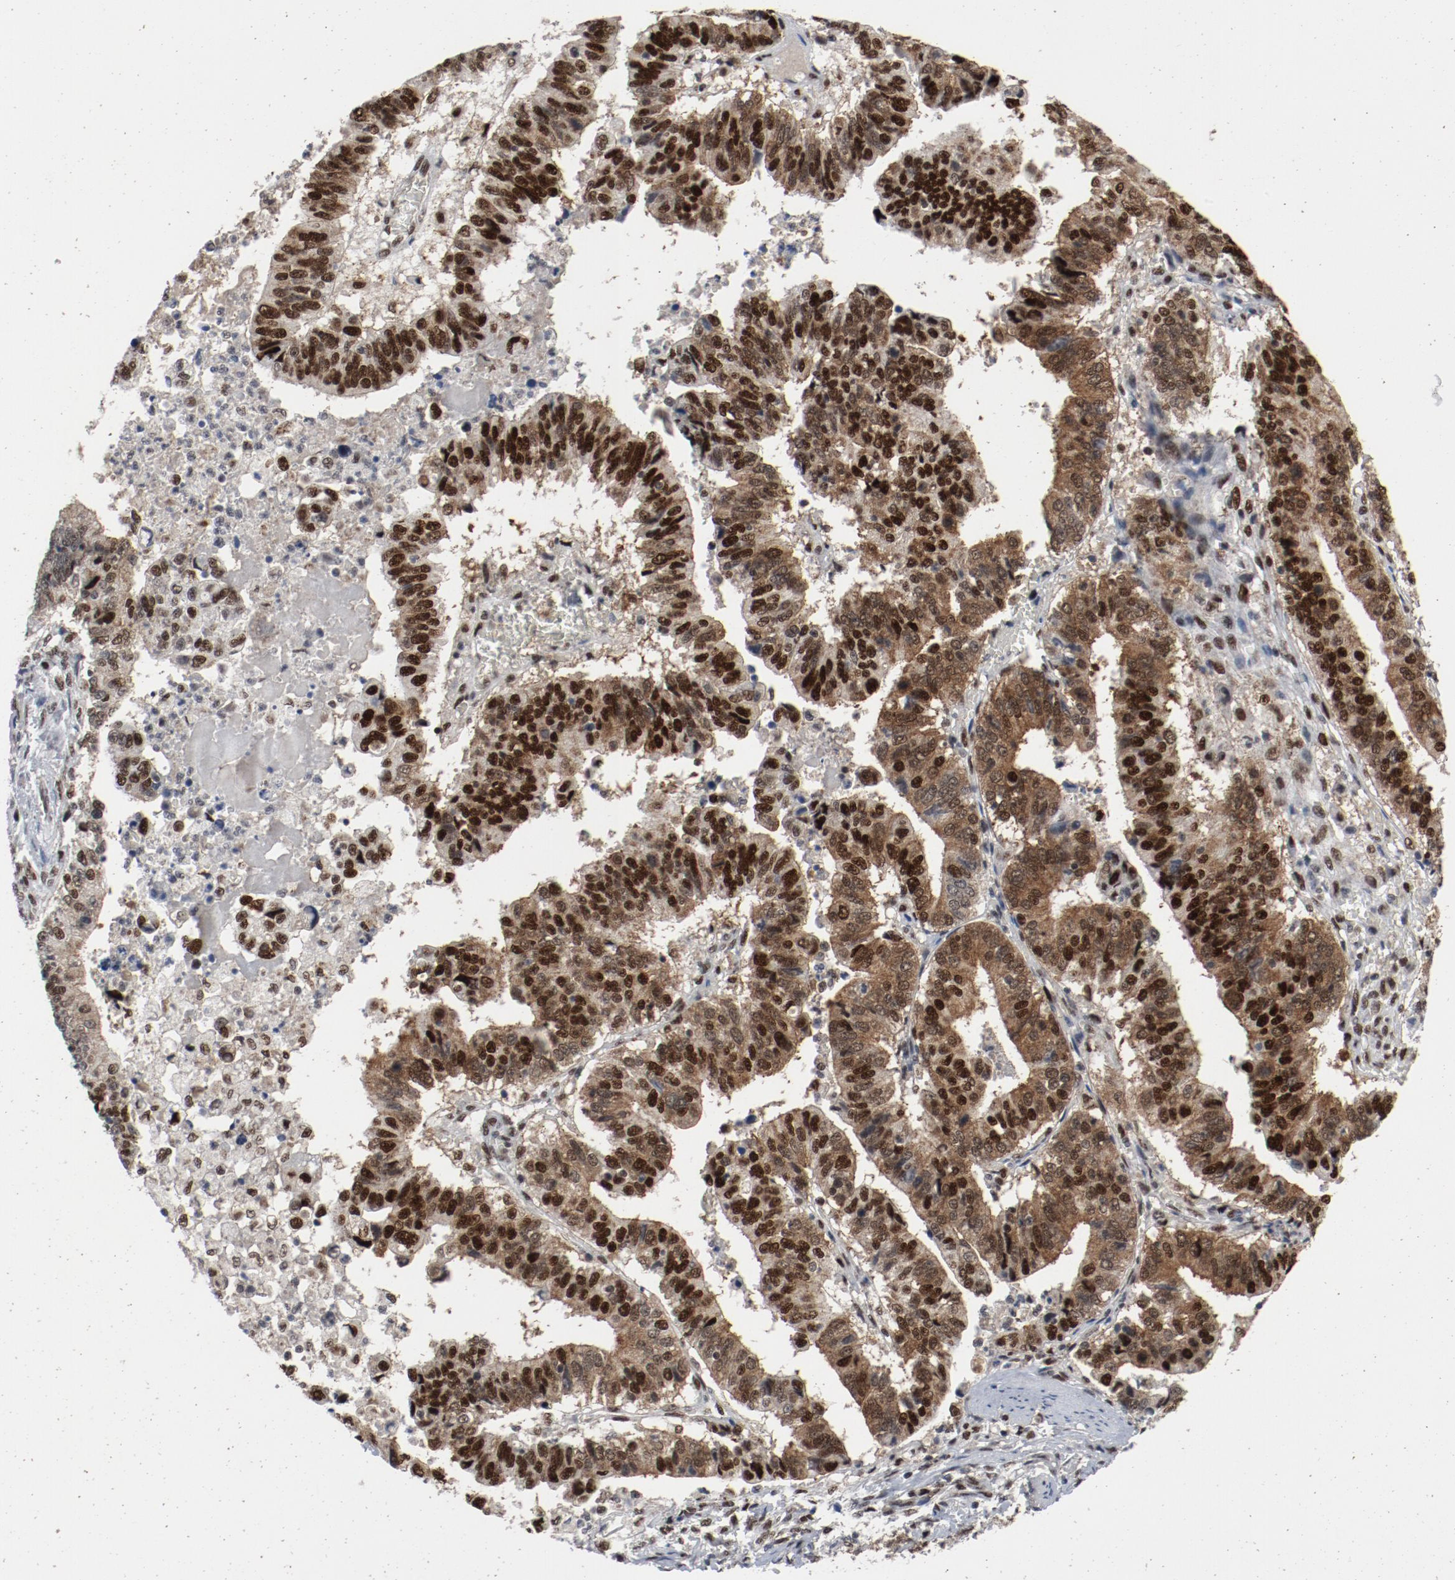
{"staining": {"intensity": "strong", "quantity": ">75%", "location": "nuclear"}, "tissue": "stomach cancer", "cell_type": "Tumor cells", "image_type": "cancer", "snomed": [{"axis": "morphology", "description": "Adenocarcinoma, NOS"}, {"axis": "topography", "description": "Stomach, upper"}], "caption": "This micrograph shows stomach adenocarcinoma stained with immunohistochemistry to label a protein in brown. The nuclear of tumor cells show strong positivity for the protein. Nuclei are counter-stained blue.", "gene": "JMJD6", "patient": {"sex": "female", "age": 50}}